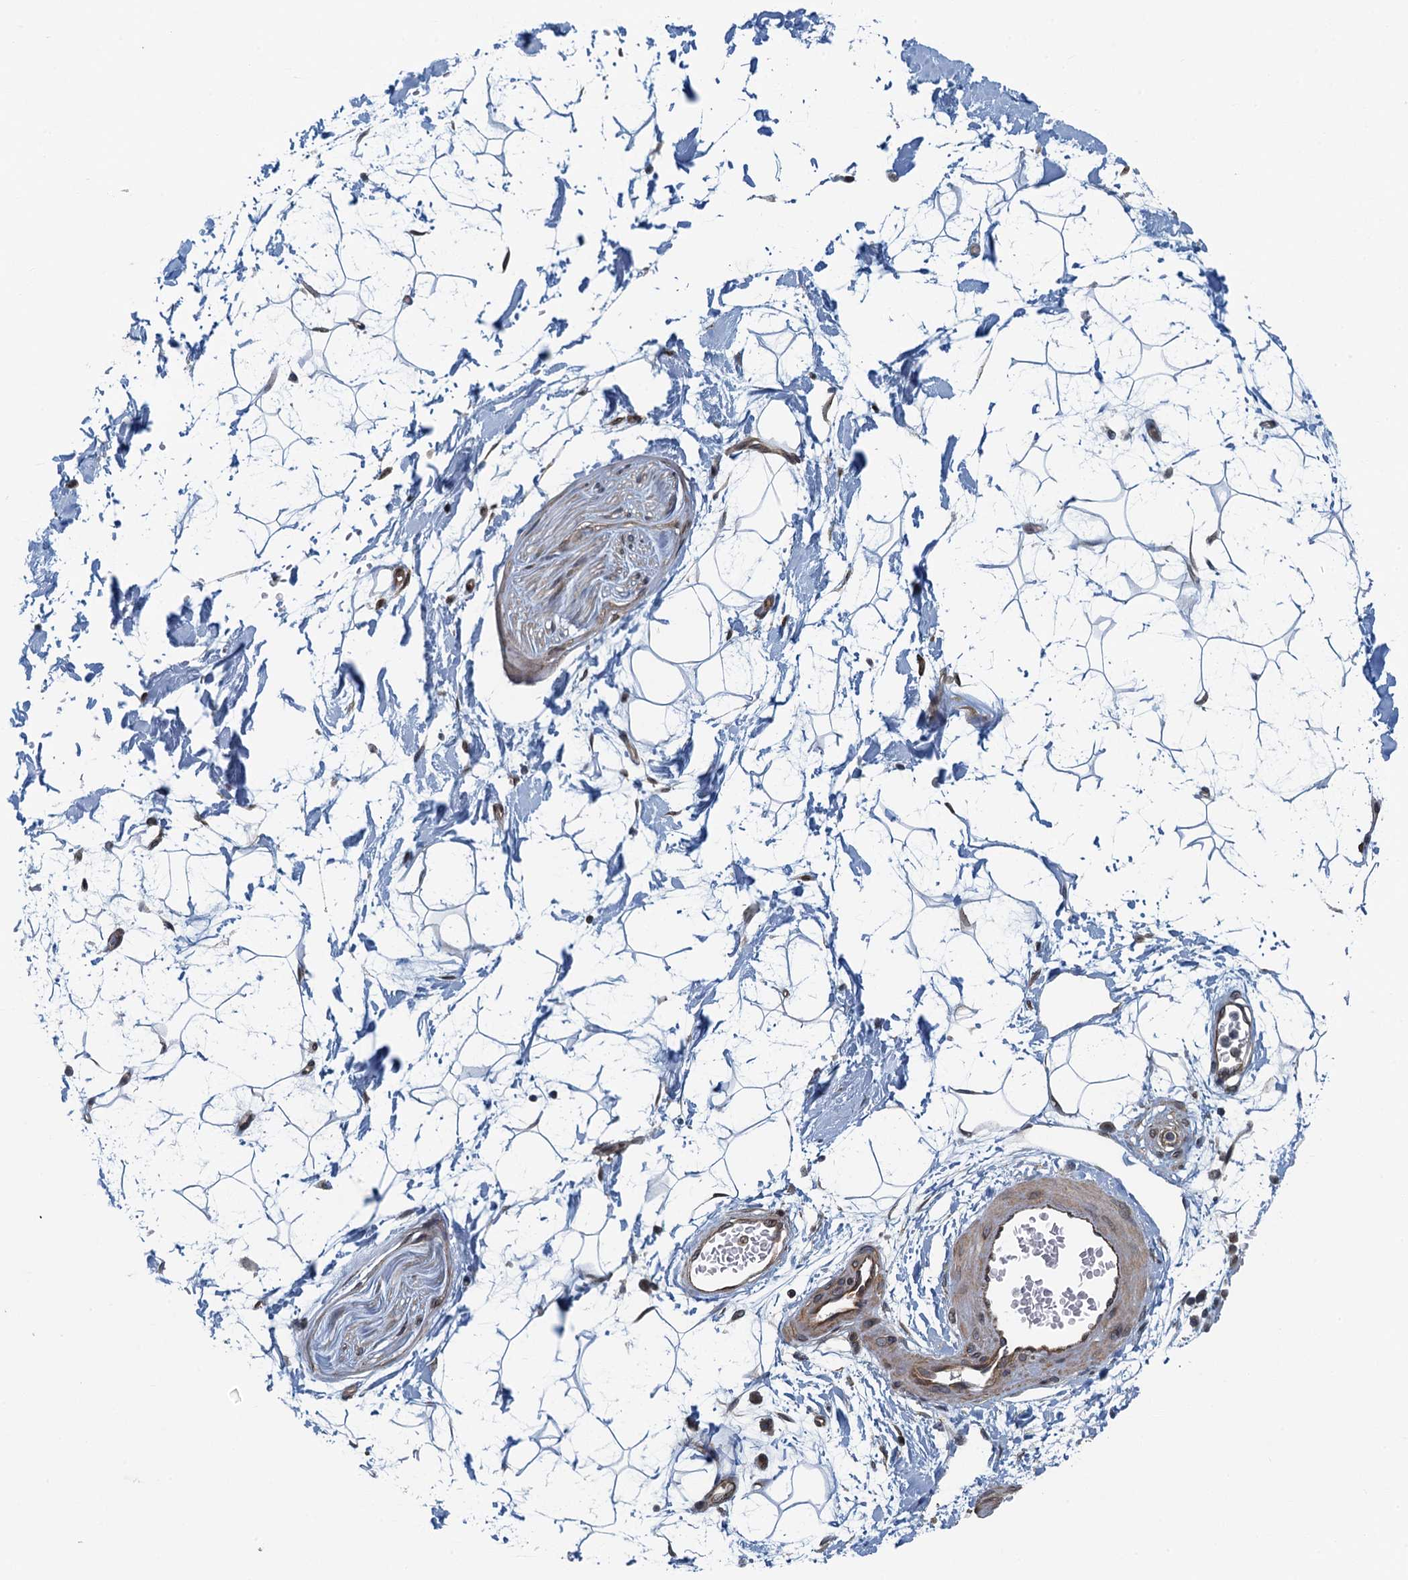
{"staining": {"intensity": "moderate", "quantity": "25%-75%", "location": "nuclear"}, "tissue": "adipose tissue", "cell_type": "Adipocytes", "image_type": "normal", "snomed": [{"axis": "morphology", "description": "Normal tissue, NOS"}, {"axis": "topography", "description": "Soft tissue"}], "caption": "Immunohistochemical staining of benign human adipose tissue exhibits moderate nuclear protein expression in about 25%-75% of adipocytes.", "gene": "CCDC34", "patient": {"sex": "male", "age": 72}}